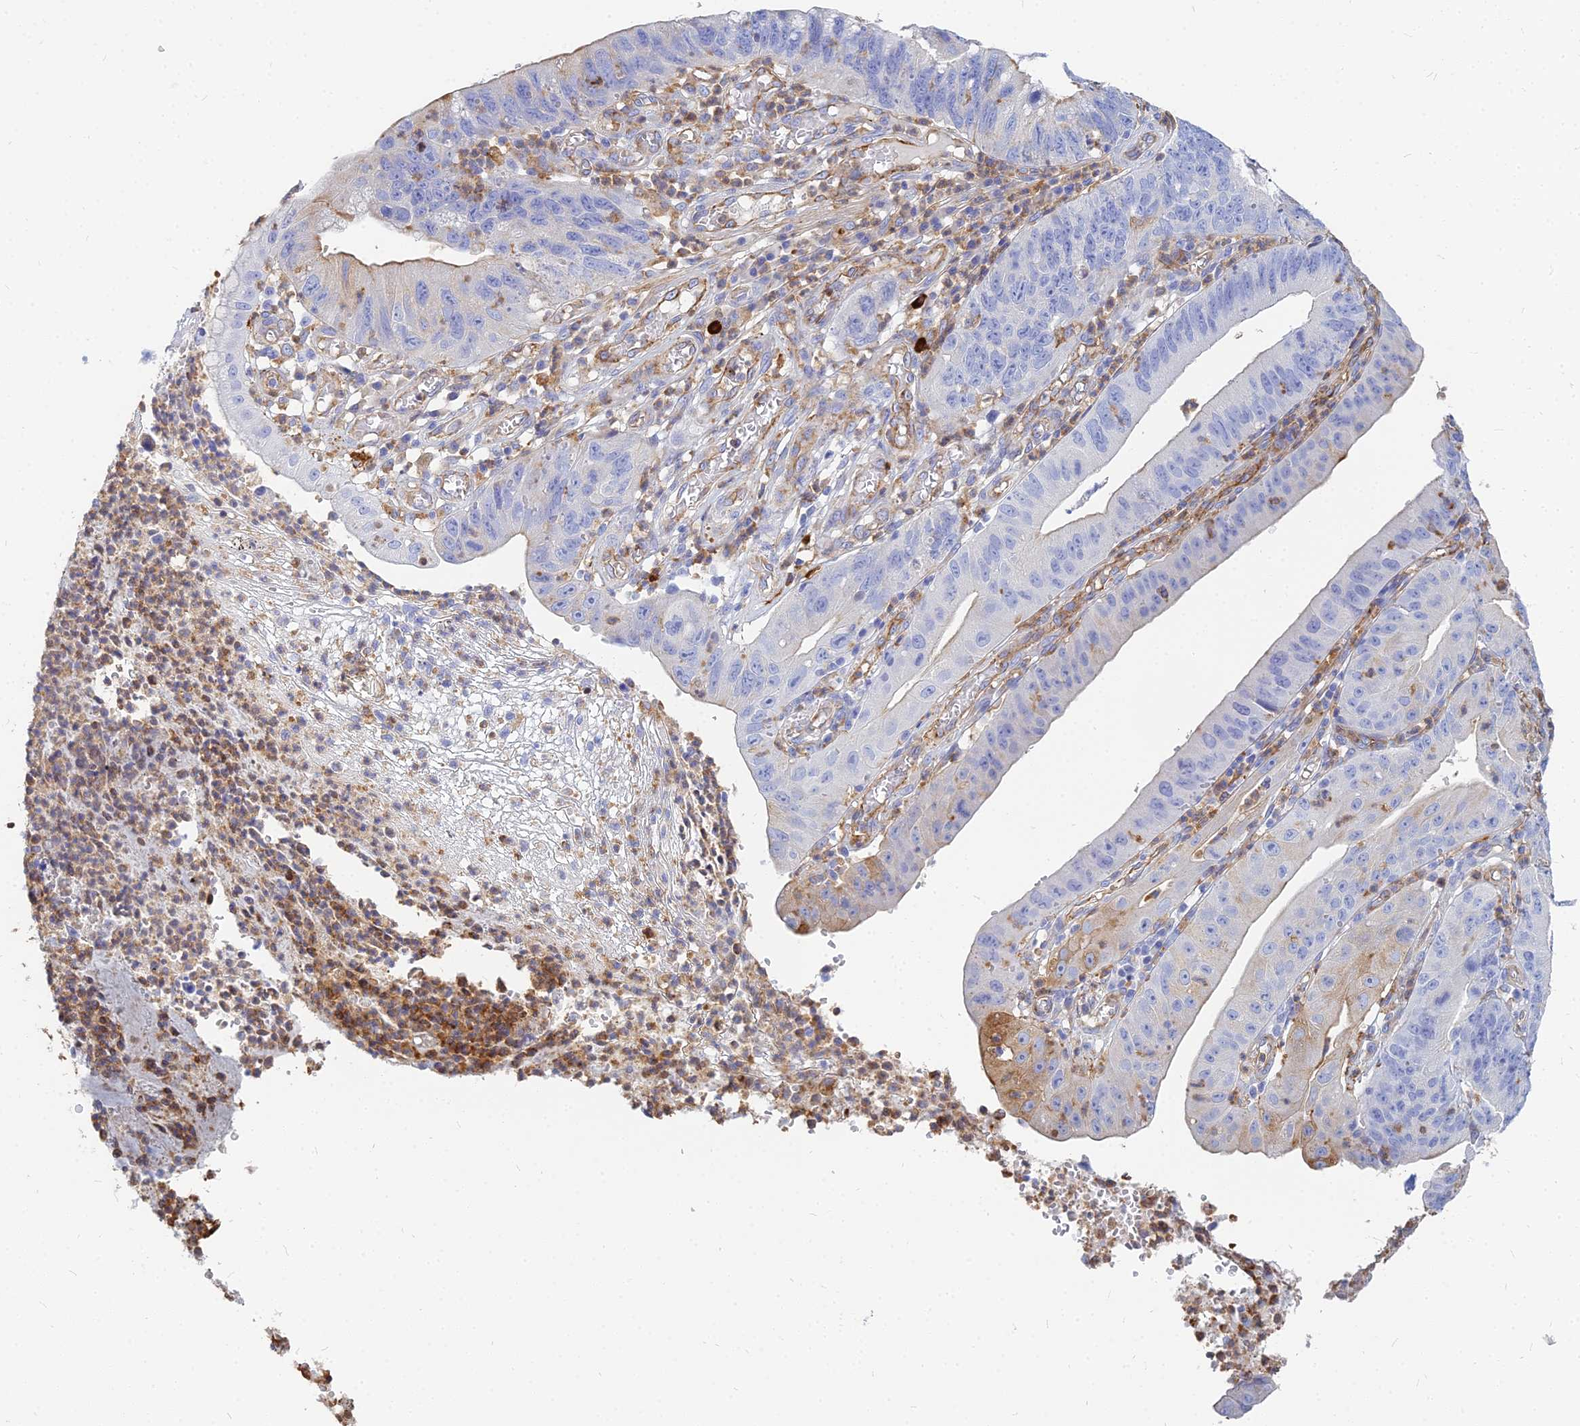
{"staining": {"intensity": "negative", "quantity": "none", "location": "none"}, "tissue": "stomach cancer", "cell_type": "Tumor cells", "image_type": "cancer", "snomed": [{"axis": "morphology", "description": "Adenocarcinoma, NOS"}, {"axis": "topography", "description": "Stomach"}], "caption": "The image shows no staining of tumor cells in adenocarcinoma (stomach).", "gene": "VAT1", "patient": {"sex": "male", "age": 59}}